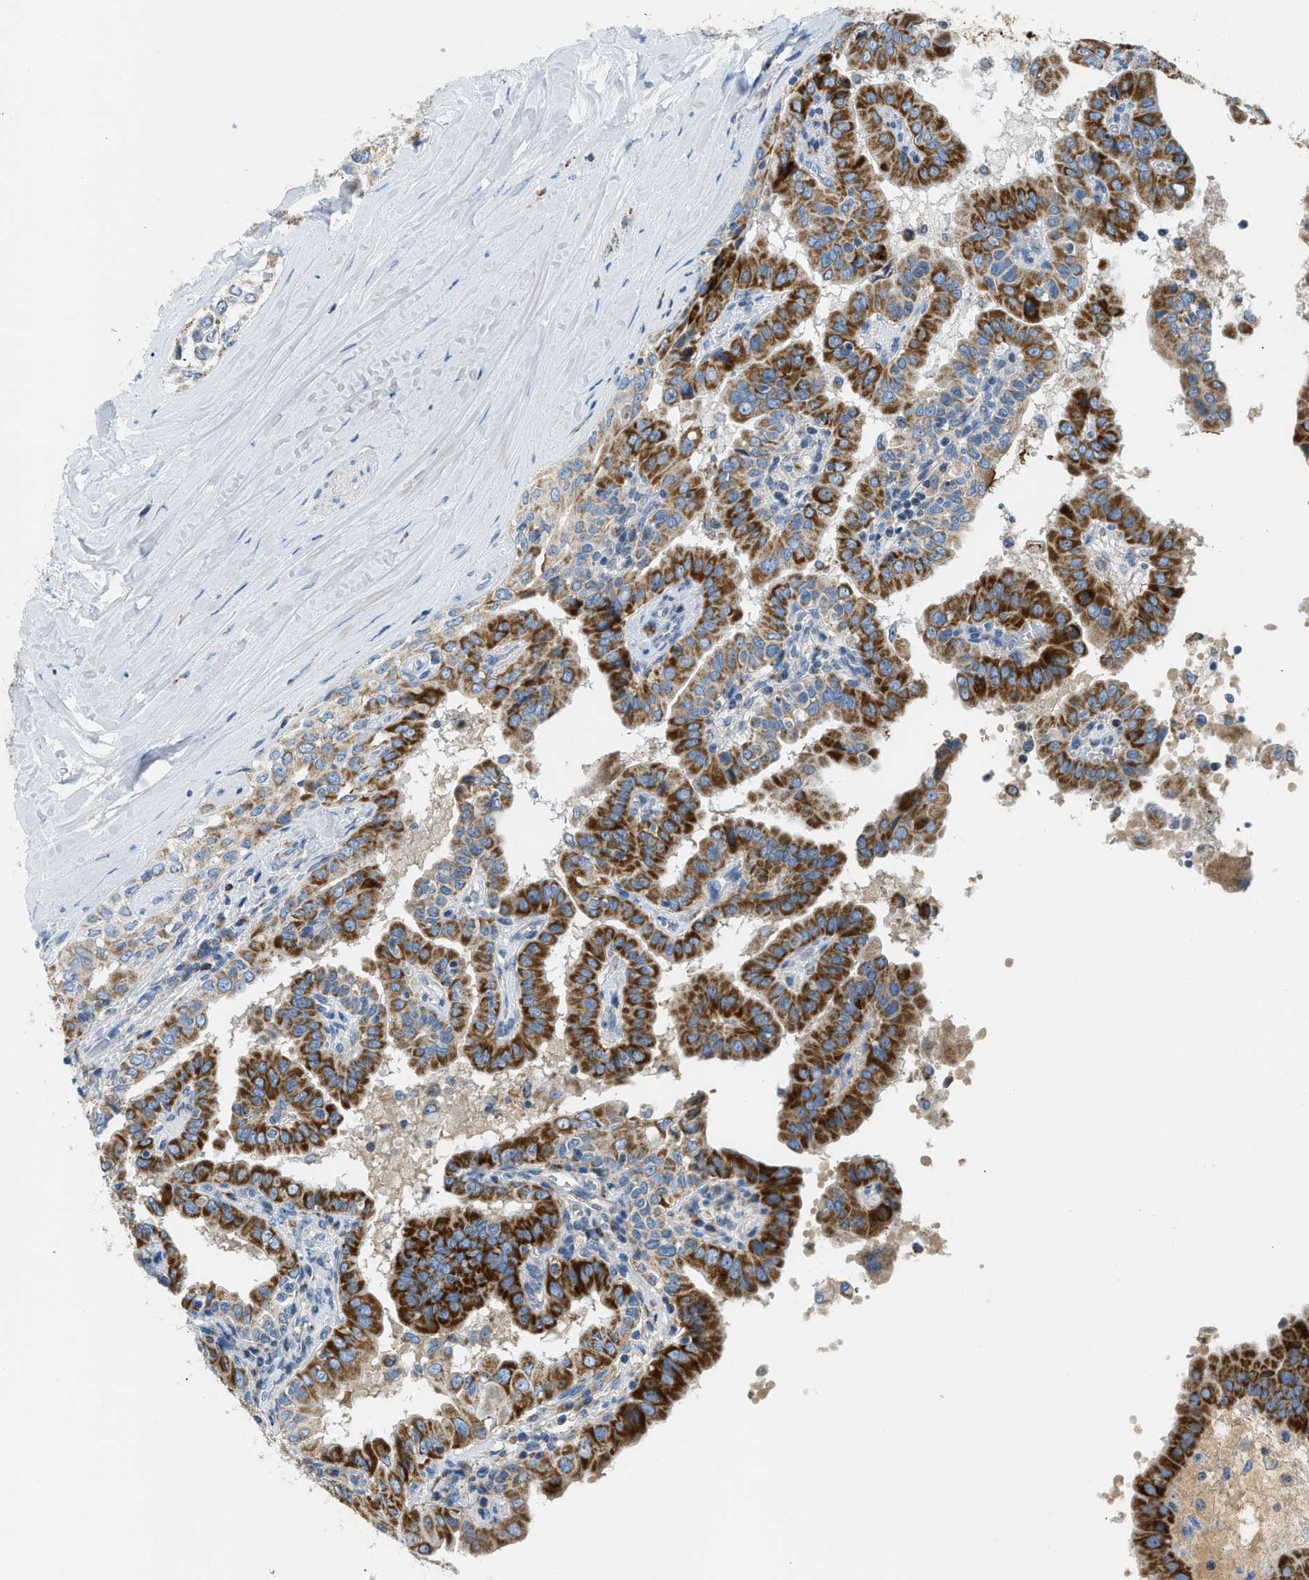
{"staining": {"intensity": "strong", "quantity": ">75%", "location": "cytoplasmic/membranous"}, "tissue": "thyroid cancer", "cell_type": "Tumor cells", "image_type": "cancer", "snomed": [{"axis": "morphology", "description": "Papillary adenocarcinoma, NOS"}, {"axis": "topography", "description": "Thyroid gland"}], "caption": "An image of human papillary adenocarcinoma (thyroid) stained for a protein displays strong cytoplasmic/membranous brown staining in tumor cells.", "gene": "ACADVL", "patient": {"sex": "male", "age": 33}}